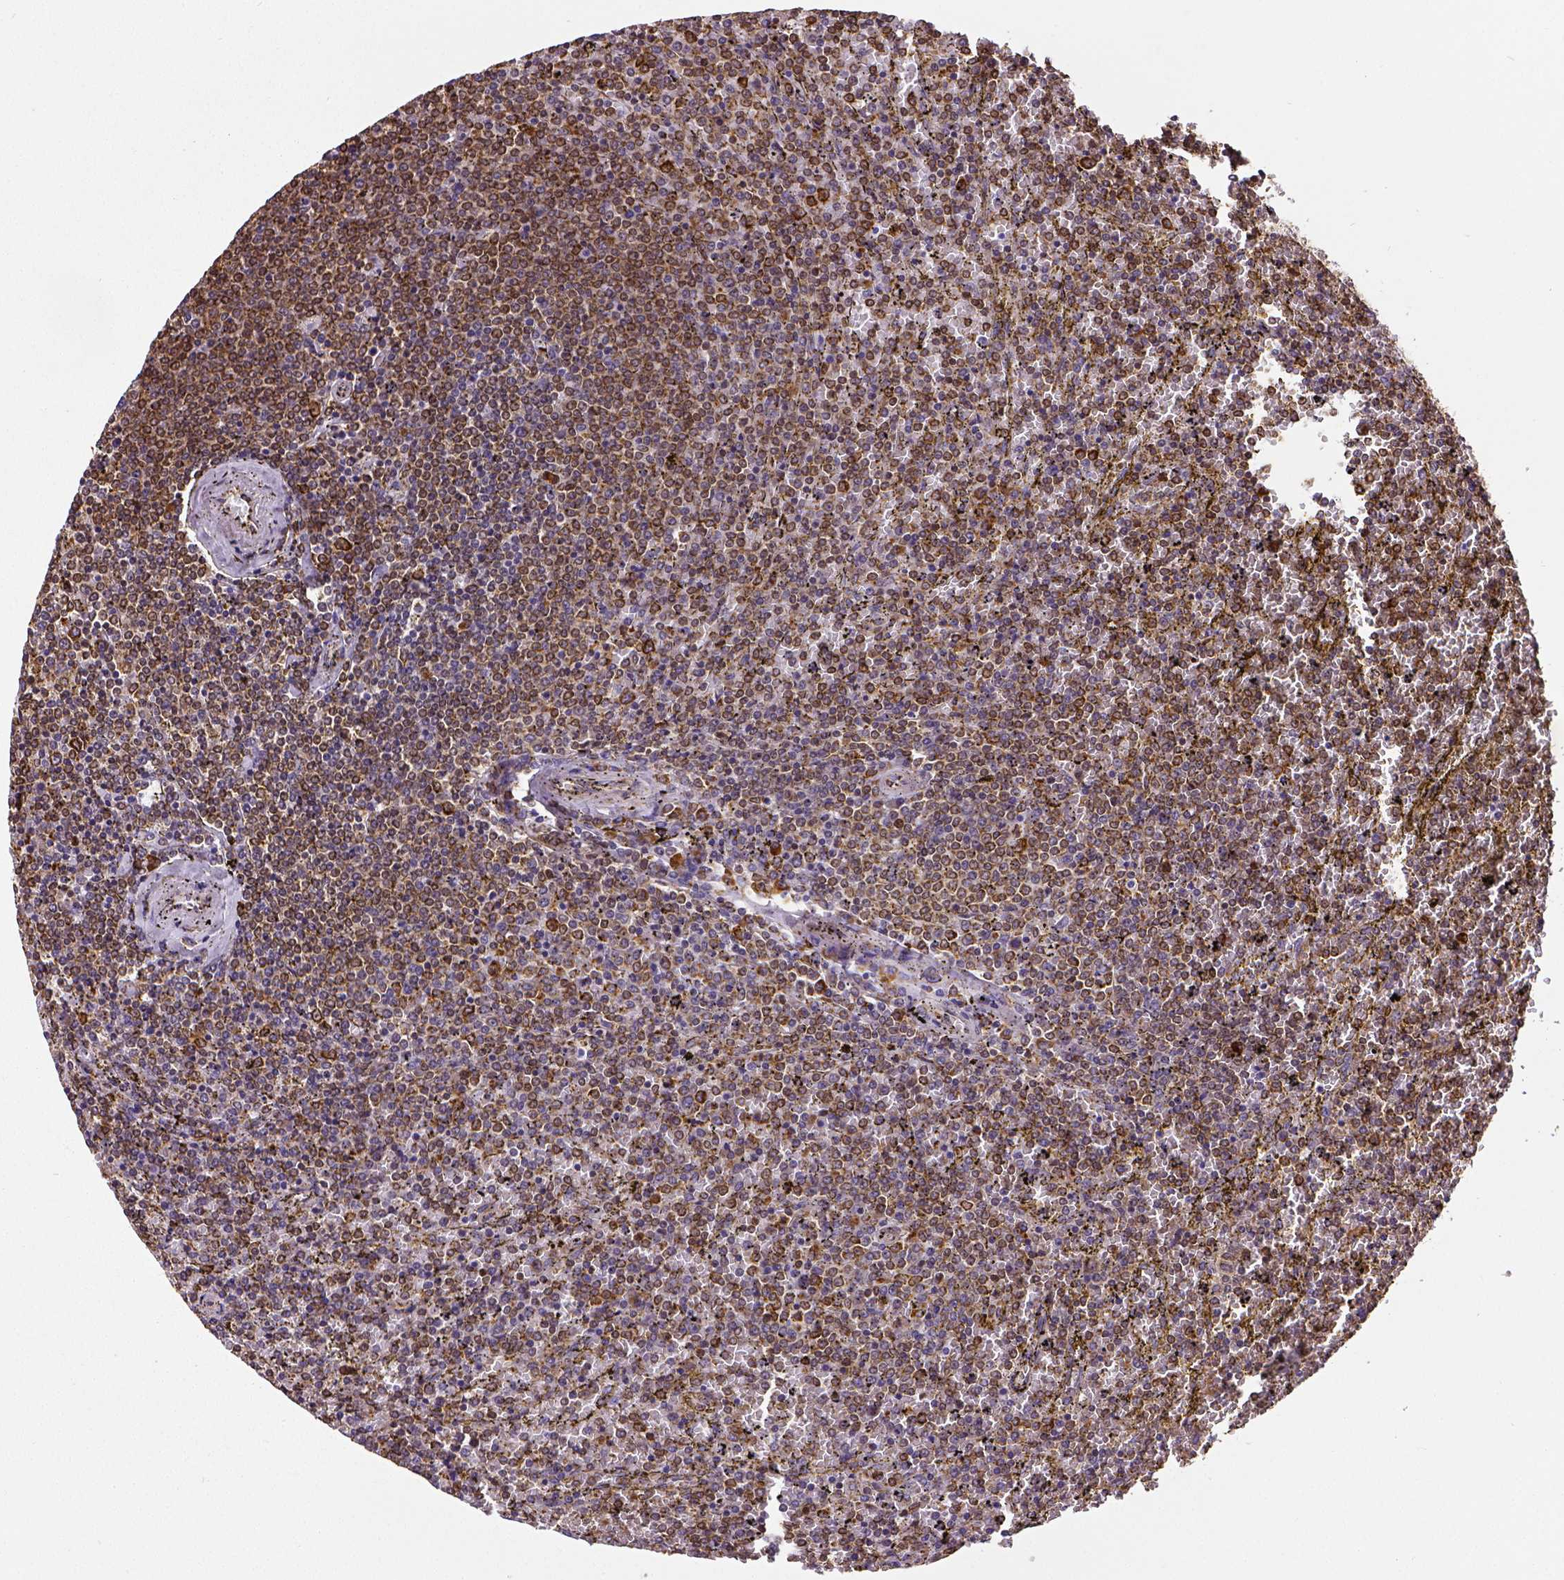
{"staining": {"intensity": "strong", "quantity": "25%-75%", "location": "cytoplasmic/membranous"}, "tissue": "lymphoma", "cell_type": "Tumor cells", "image_type": "cancer", "snomed": [{"axis": "morphology", "description": "Malignant lymphoma, non-Hodgkin's type, Low grade"}, {"axis": "topography", "description": "Spleen"}], "caption": "The immunohistochemical stain shows strong cytoplasmic/membranous staining in tumor cells of lymphoma tissue. (IHC, brightfield microscopy, high magnification).", "gene": "MTDH", "patient": {"sex": "female", "age": 77}}